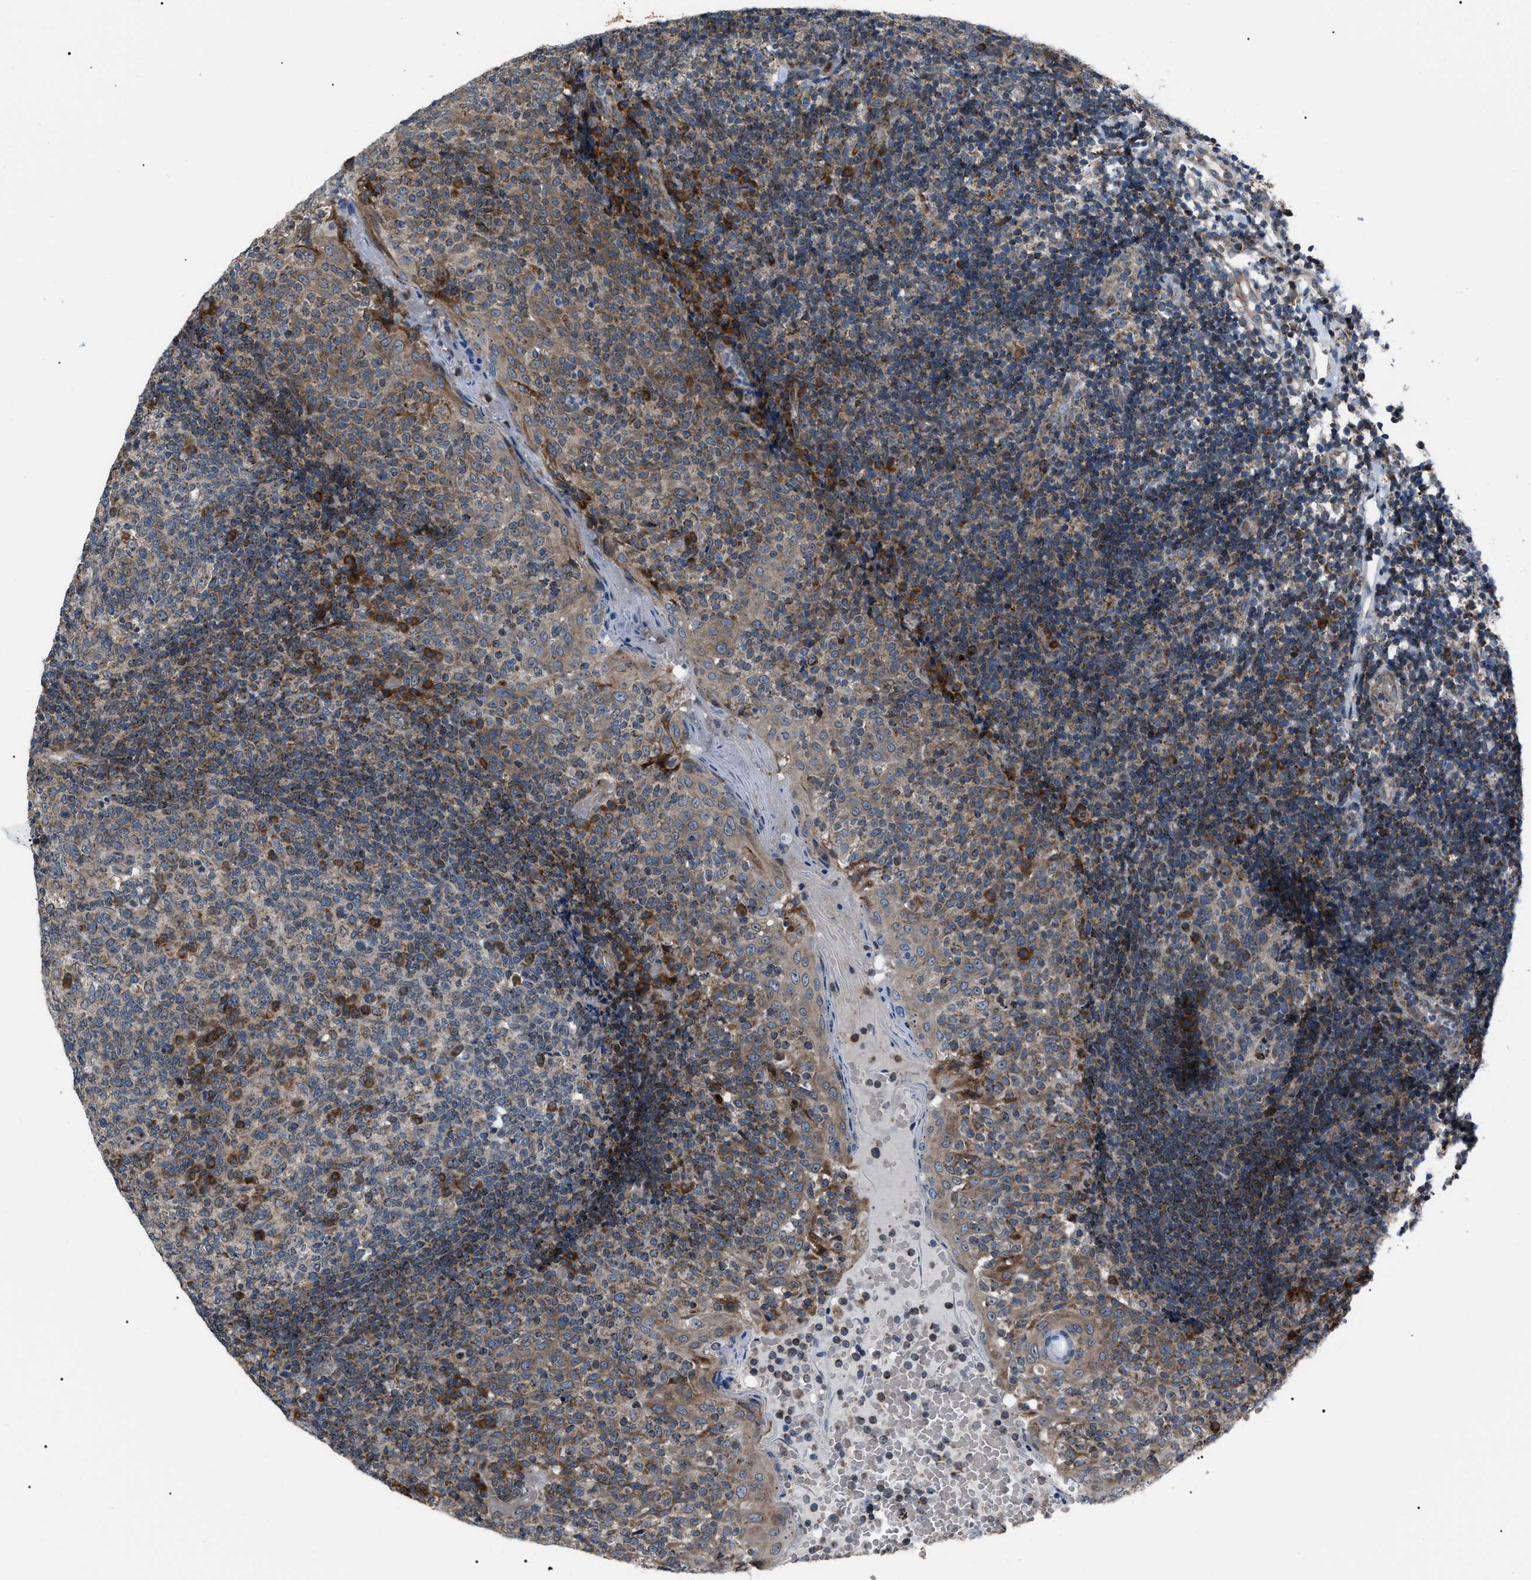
{"staining": {"intensity": "moderate", "quantity": "<25%", "location": "cytoplasmic/membranous"}, "tissue": "tonsil", "cell_type": "Germinal center cells", "image_type": "normal", "snomed": [{"axis": "morphology", "description": "Normal tissue, NOS"}, {"axis": "topography", "description": "Tonsil"}], "caption": "DAB immunohistochemical staining of unremarkable human tonsil demonstrates moderate cytoplasmic/membranous protein positivity in about <25% of germinal center cells. The staining was performed using DAB, with brown indicating positive protein expression. Nuclei are stained blue with hematoxylin.", "gene": "AGO2", "patient": {"sex": "female", "age": 19}}